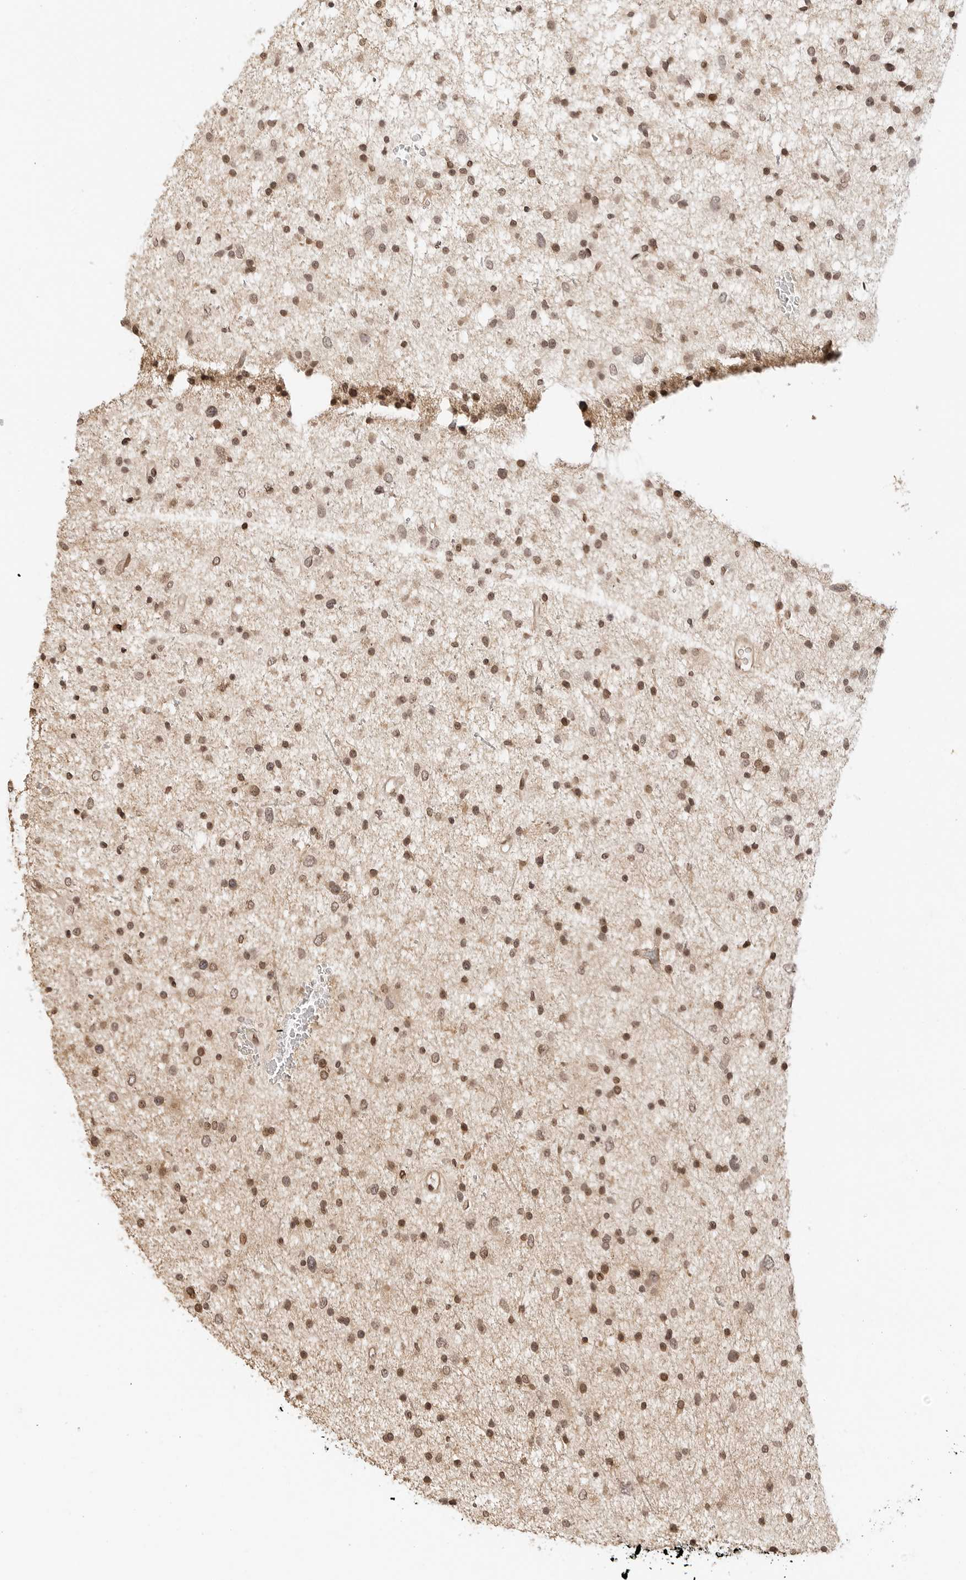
{"staining": {"intensity": "moderate", "quantity": ">75%", "location": "nuclear"}, "tissue": "glioma", "cell_type": "Tumor cells", "image_type": "cancer", "snomed": [{"axis": "morphology", "description": "Glioma, malignant, Low grade"}, {"axis": "topography", "description": "Brain"}], "caption": "Protein analysis of glioma tissue displays moderate nuclear expression in approximately >75% of tumor cells. The protein of interest is shown in brown color, while the nuclei are stained blue.", "gene": "POLH", "patient": {"sex": "female", "age": 37}}